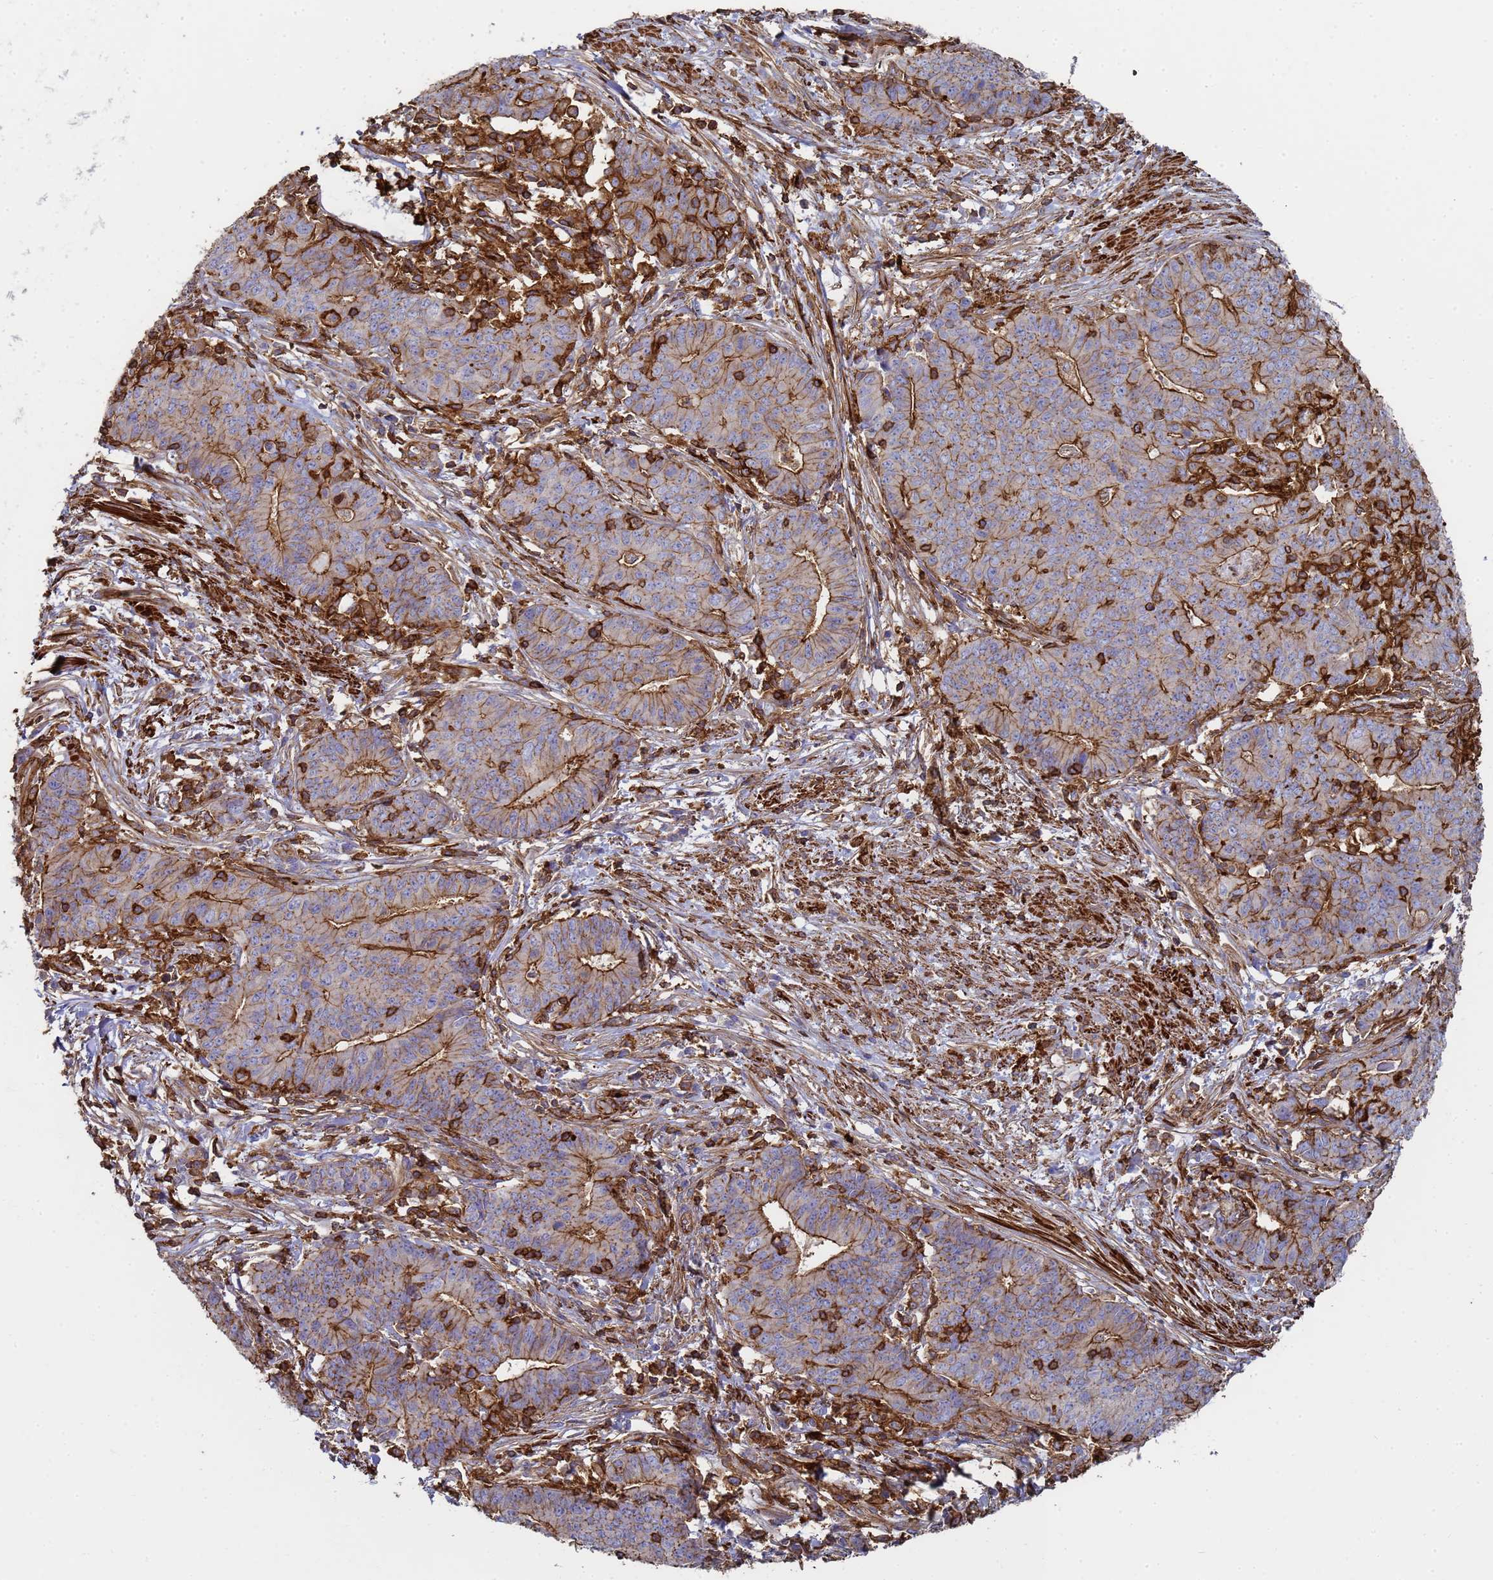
{"staining": {"intensity": "strong", "quantity": ">75%", "location": "cytoplasmic/membranous"}, "tissue": "endometrial cancer", "cell_type": "Tumor cells", "image_type": "cancer", "snomed": [{"axis": "morphology", "description": "Adenocarcinoma, NOS"}, {"axis": "topography", "description": "Endometrium"}], "caption": "IHC (DAB) staining of adenocarcinoma (endometrial) shows strong cytoplasmic/membranous protein expression in about >75% of tumor cells.", "gene": "ACTB", "patient": {"sex": "female", "age": 59}}